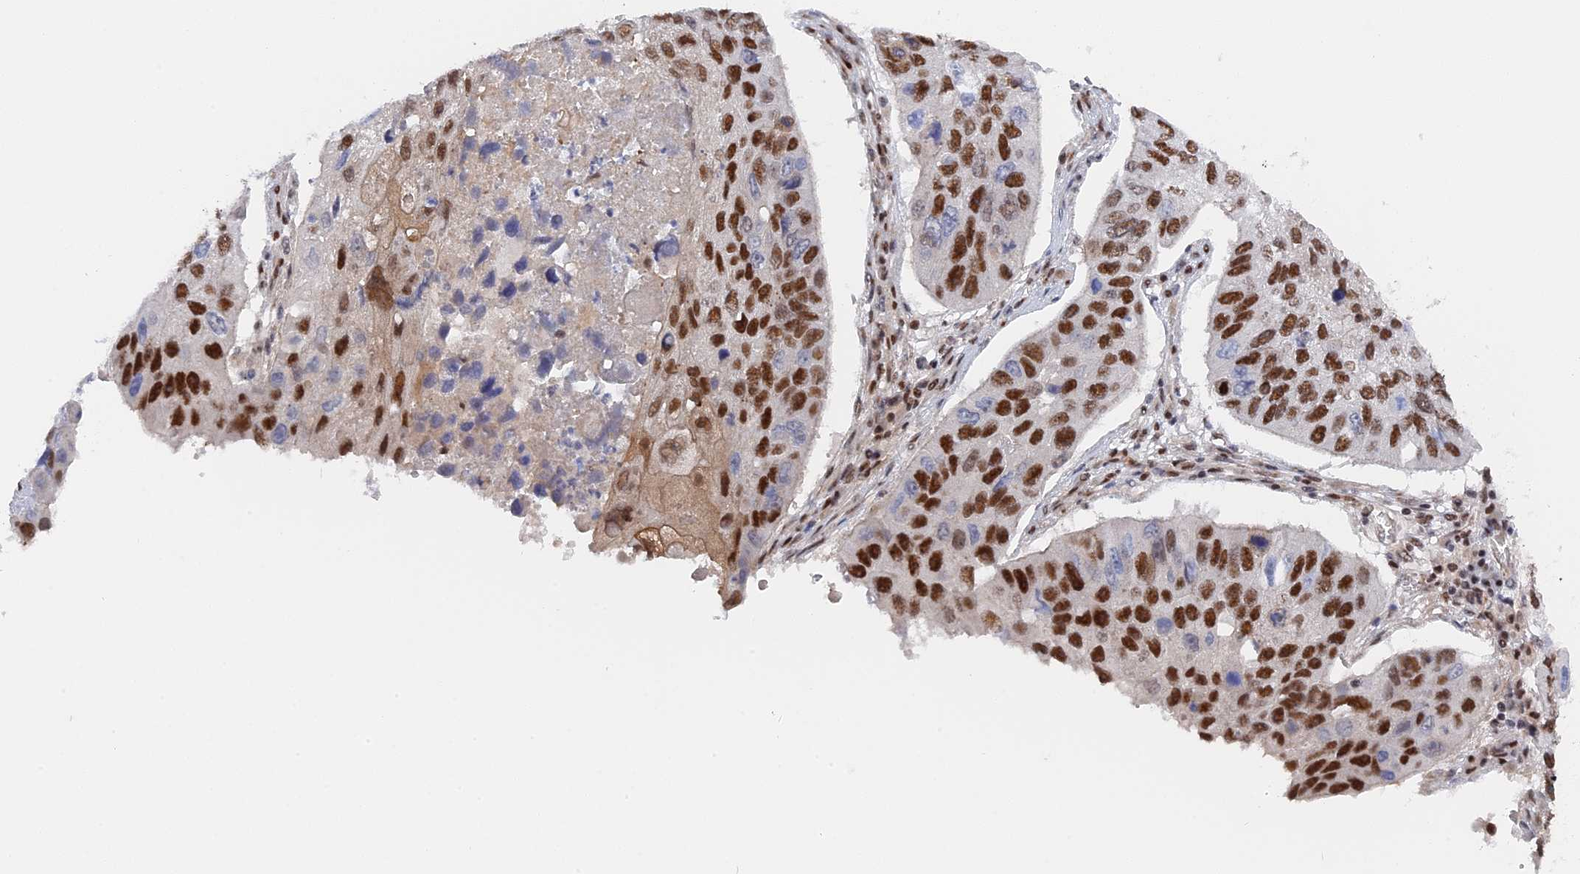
{"staining": {"intensity": "strong", "quantity": ">75%", "location": "nuclear"}, "tissue": "lung cancer", "cell_type": "Tumor cells", "image_type": "cancer", "snomed": [{"axis": "morphology", "description": "Squamous cell carcinoma, NOS"}, {"axis": "topography", "description": "Lung"}], "caption": "The image exhibits a brown stain indicating the presence of a protein in the nuclear of tumor cells in lung cancer (squamous cell carcinoma).", "gene": "CCDC85A", "patient": {"sex": "male", "age": 61}}